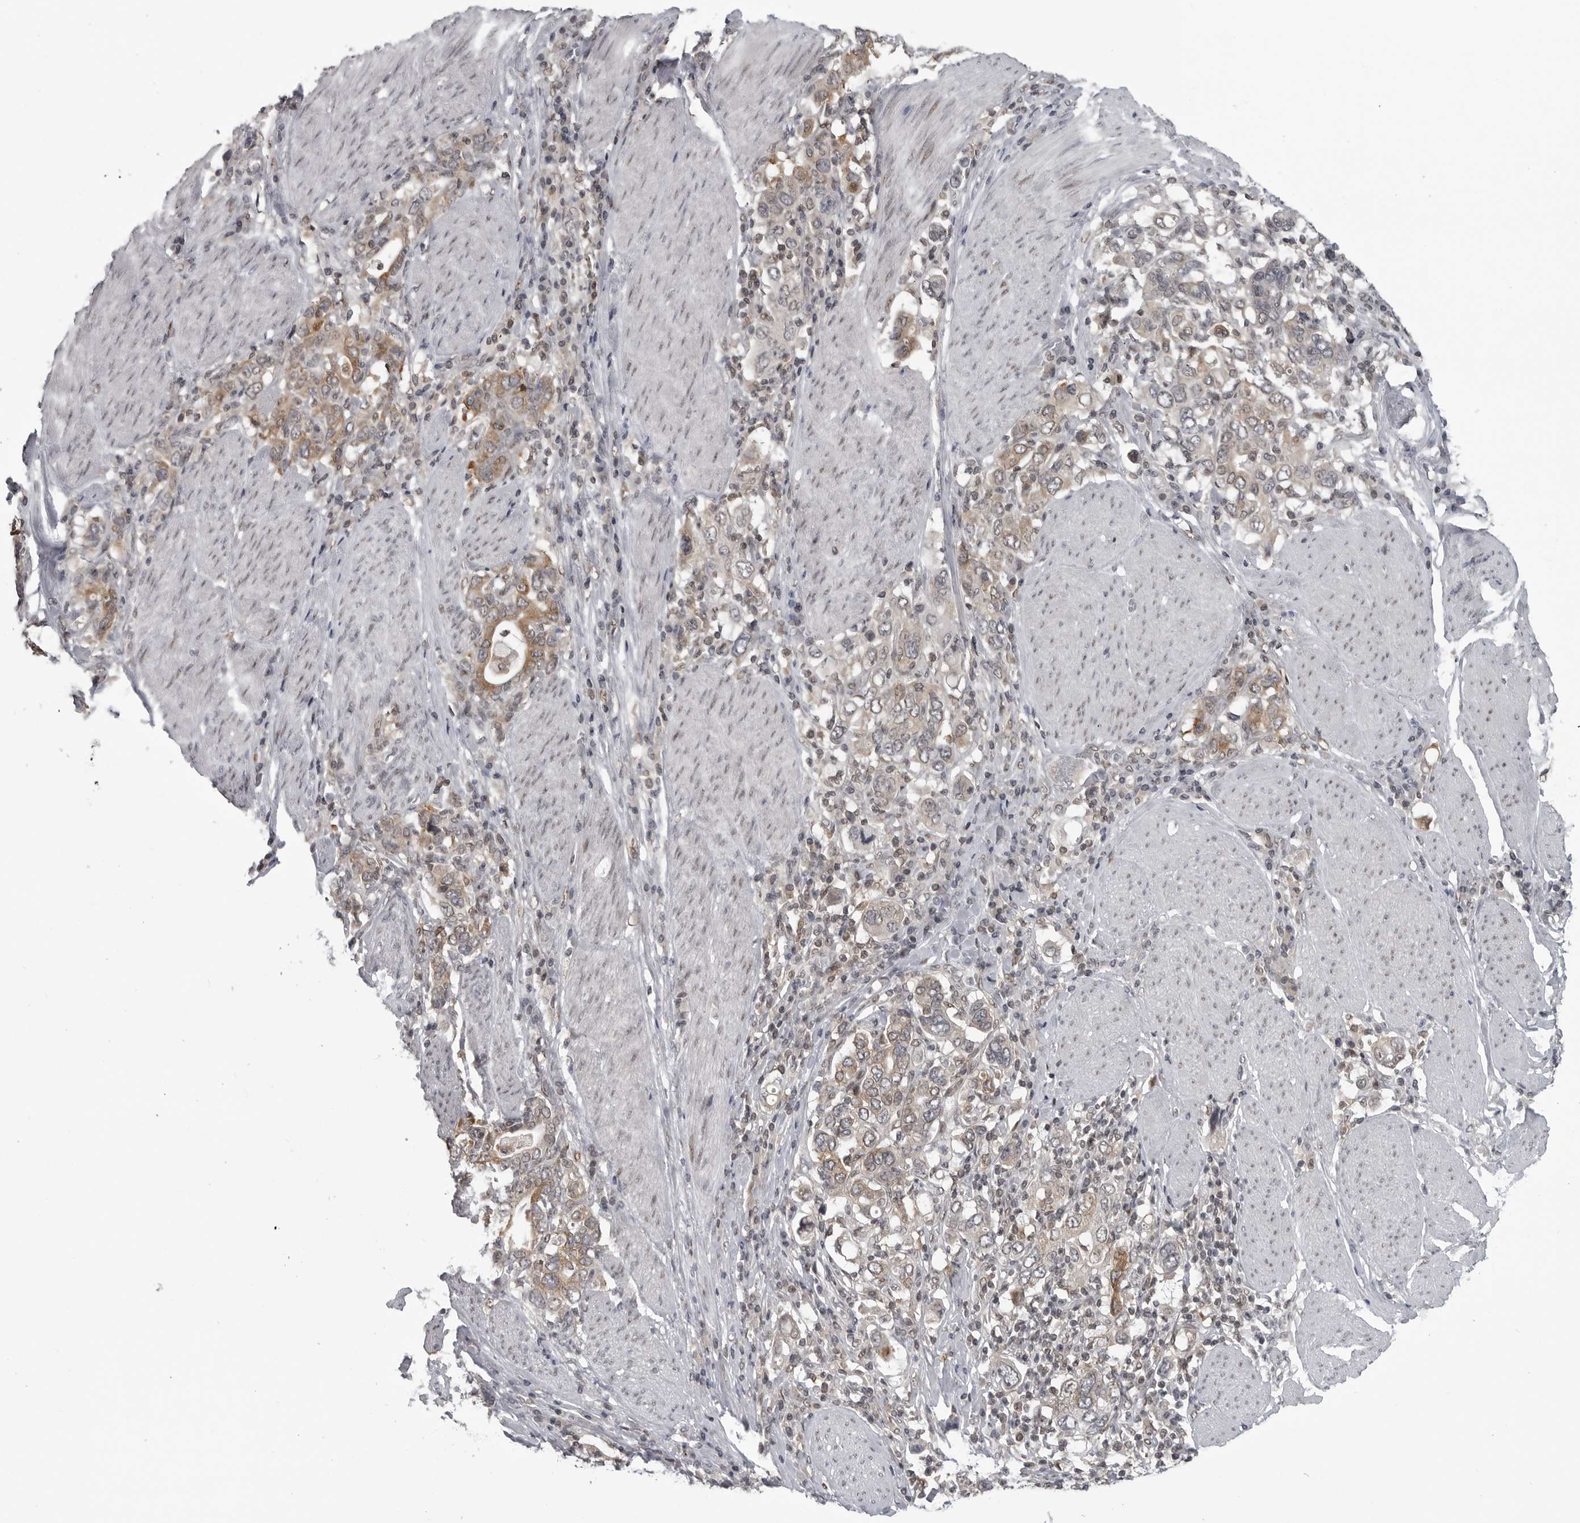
{"staining": {"intensity": "moderate", "quantity": ">75%", "location": "cytoplasmic/membranous,nuclear"}, "tissue": "stomach cancer", "cell_type": "Tumor cells", "image_type": "cancer", "snomed": [{"axis": "morphology", "description": "Adenocarcinoma, NOS"}, {"axis": "topography", "description": "Stomach, upper"}], "caption": "This is an image of immunohistochemistry (IHC) staining of adenocarcinoma (stomach), which shows moderate staining in the cytoplasmic/membranous and nuclear of tumor cells.", "gene": "C8orf58", "patient": {"sex": "male", "age": 62}}